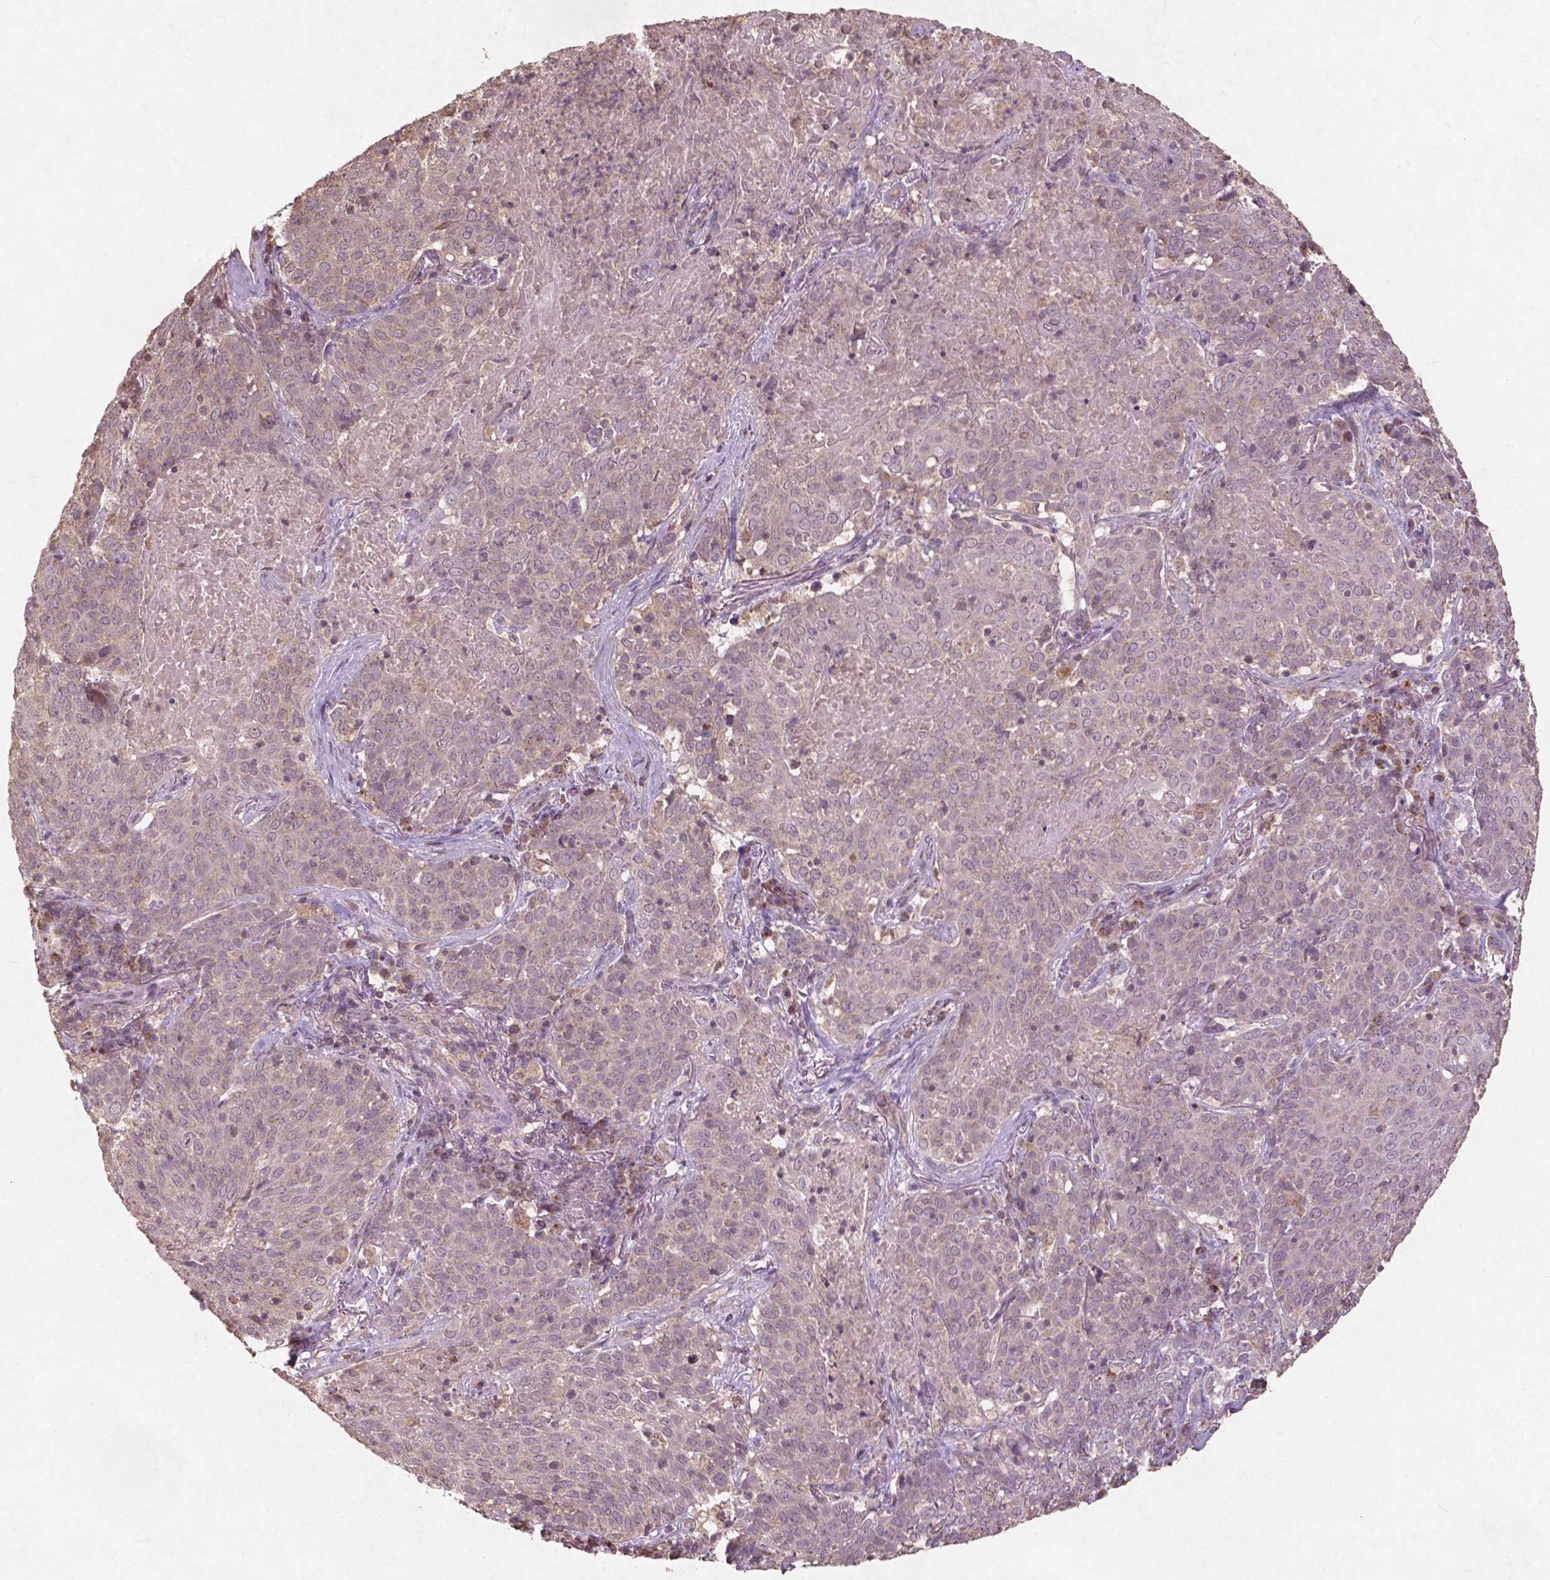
{"staining": {"intensity": "weak", "quantity": ">75%", "location": "cytoplasmic/membranous"}, "tissue": "lung cancer", "cell_type": "Tumor cells", "image_type": "cancer", "snomed": [{"axis": "morphology", "description": "Squamous cell carcinoma, NOS"}, {"axis": "topography", "description": "Lung"}], "caption": "Tumor cells show weak cytoplasmic/membranous expression in about >75% of cells in squamous cell carcinoma (lung).", "gene": "ST6GALNAC5", "patient": {"sex": "male", "age": 82}}